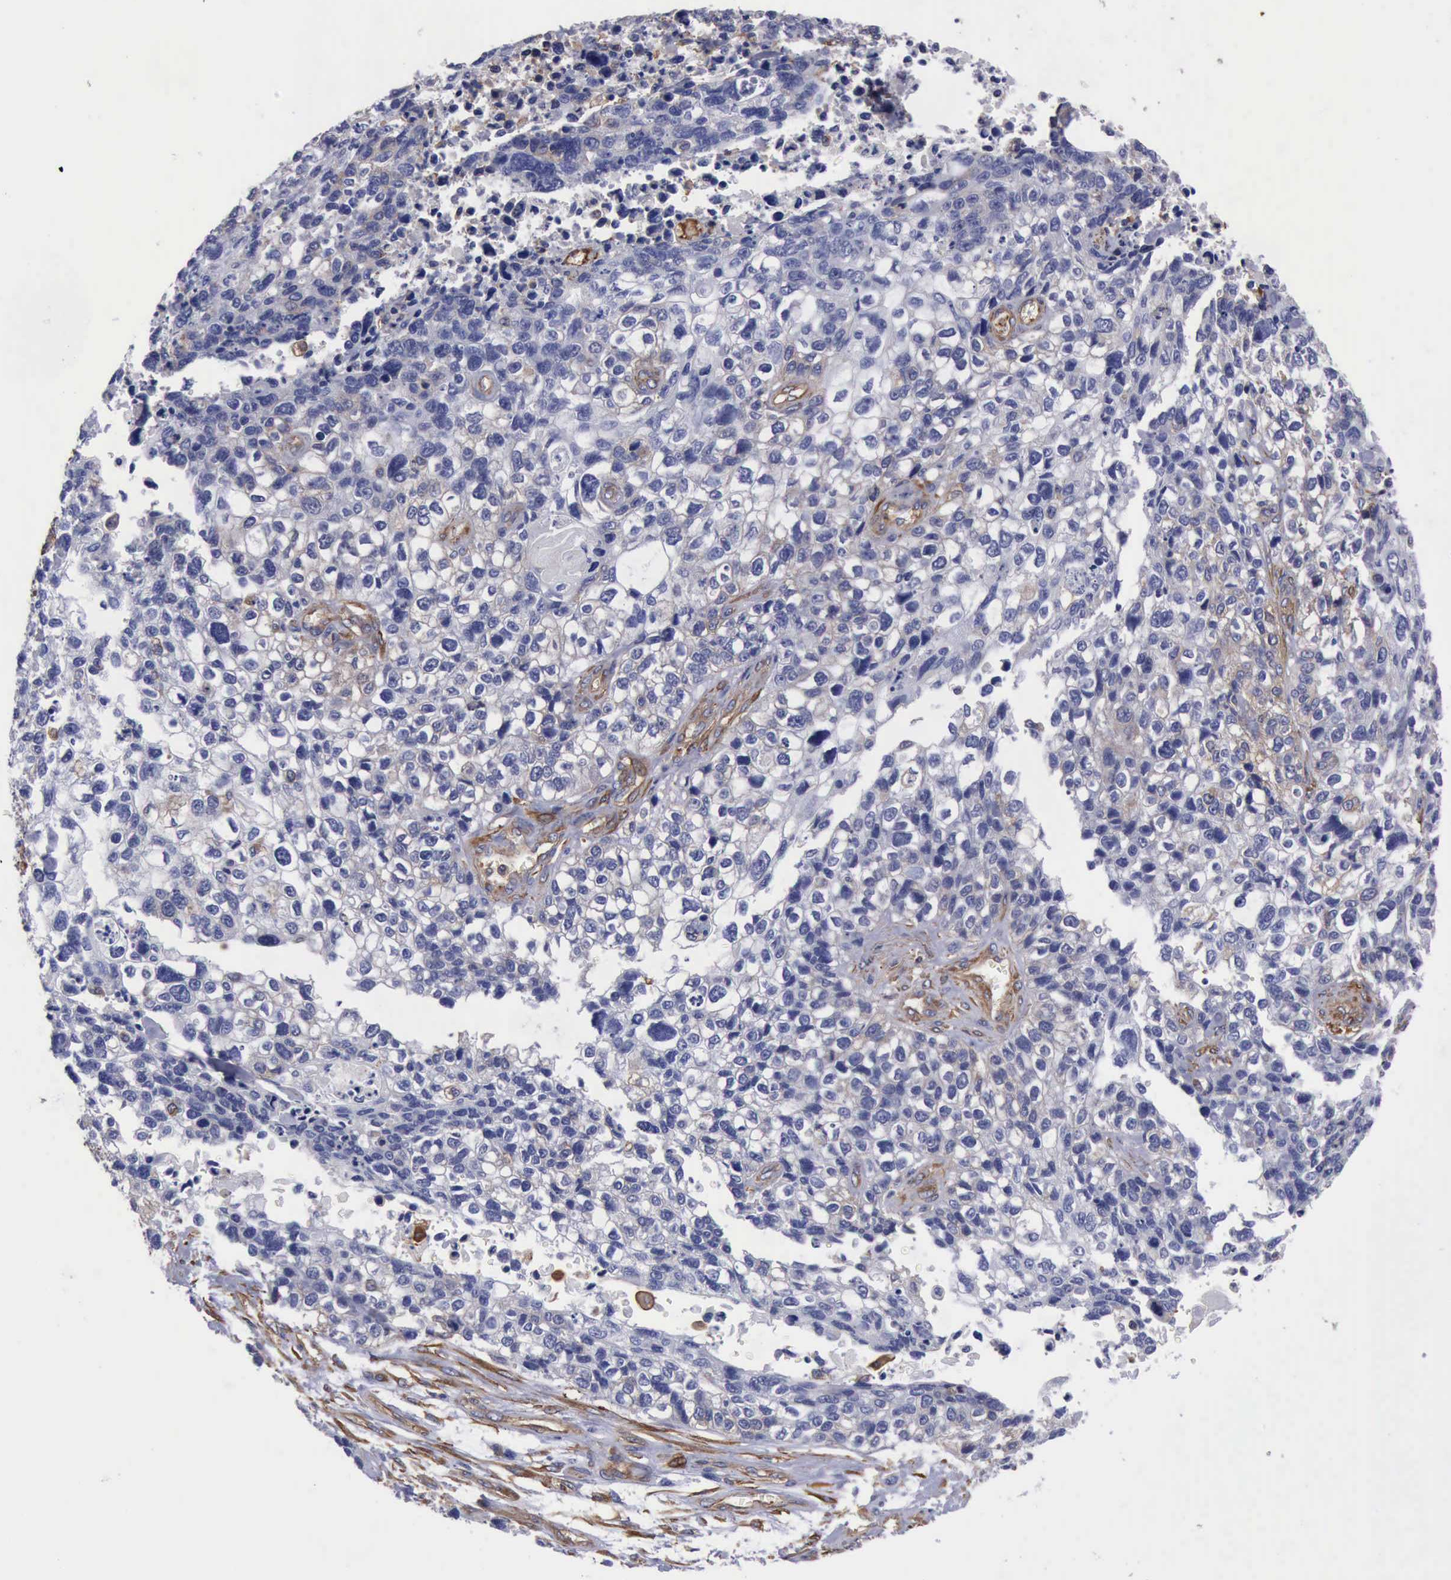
{"staining": {"intensity": "negative", "quantity": "none", "location": "none"}, "tissue": "lung cancer", "cell_type": "Tumor cells", "image_type": "cancer", "snomed": [{"axis": "morphology", "description": "Squamous cell carcinoma, NOS"}, {"axis": "topography", "description": "Lymph node"}, {"axis": "topography", "description": "Lung"}], "caption": "The image reveals no significant expression in tumor cells of lung cancer. (Brightfield microscopy of DAB immunohistochemistry at high magnification).", "gene": "FLNA", "patient": {"sex": "male", "age": 74}}